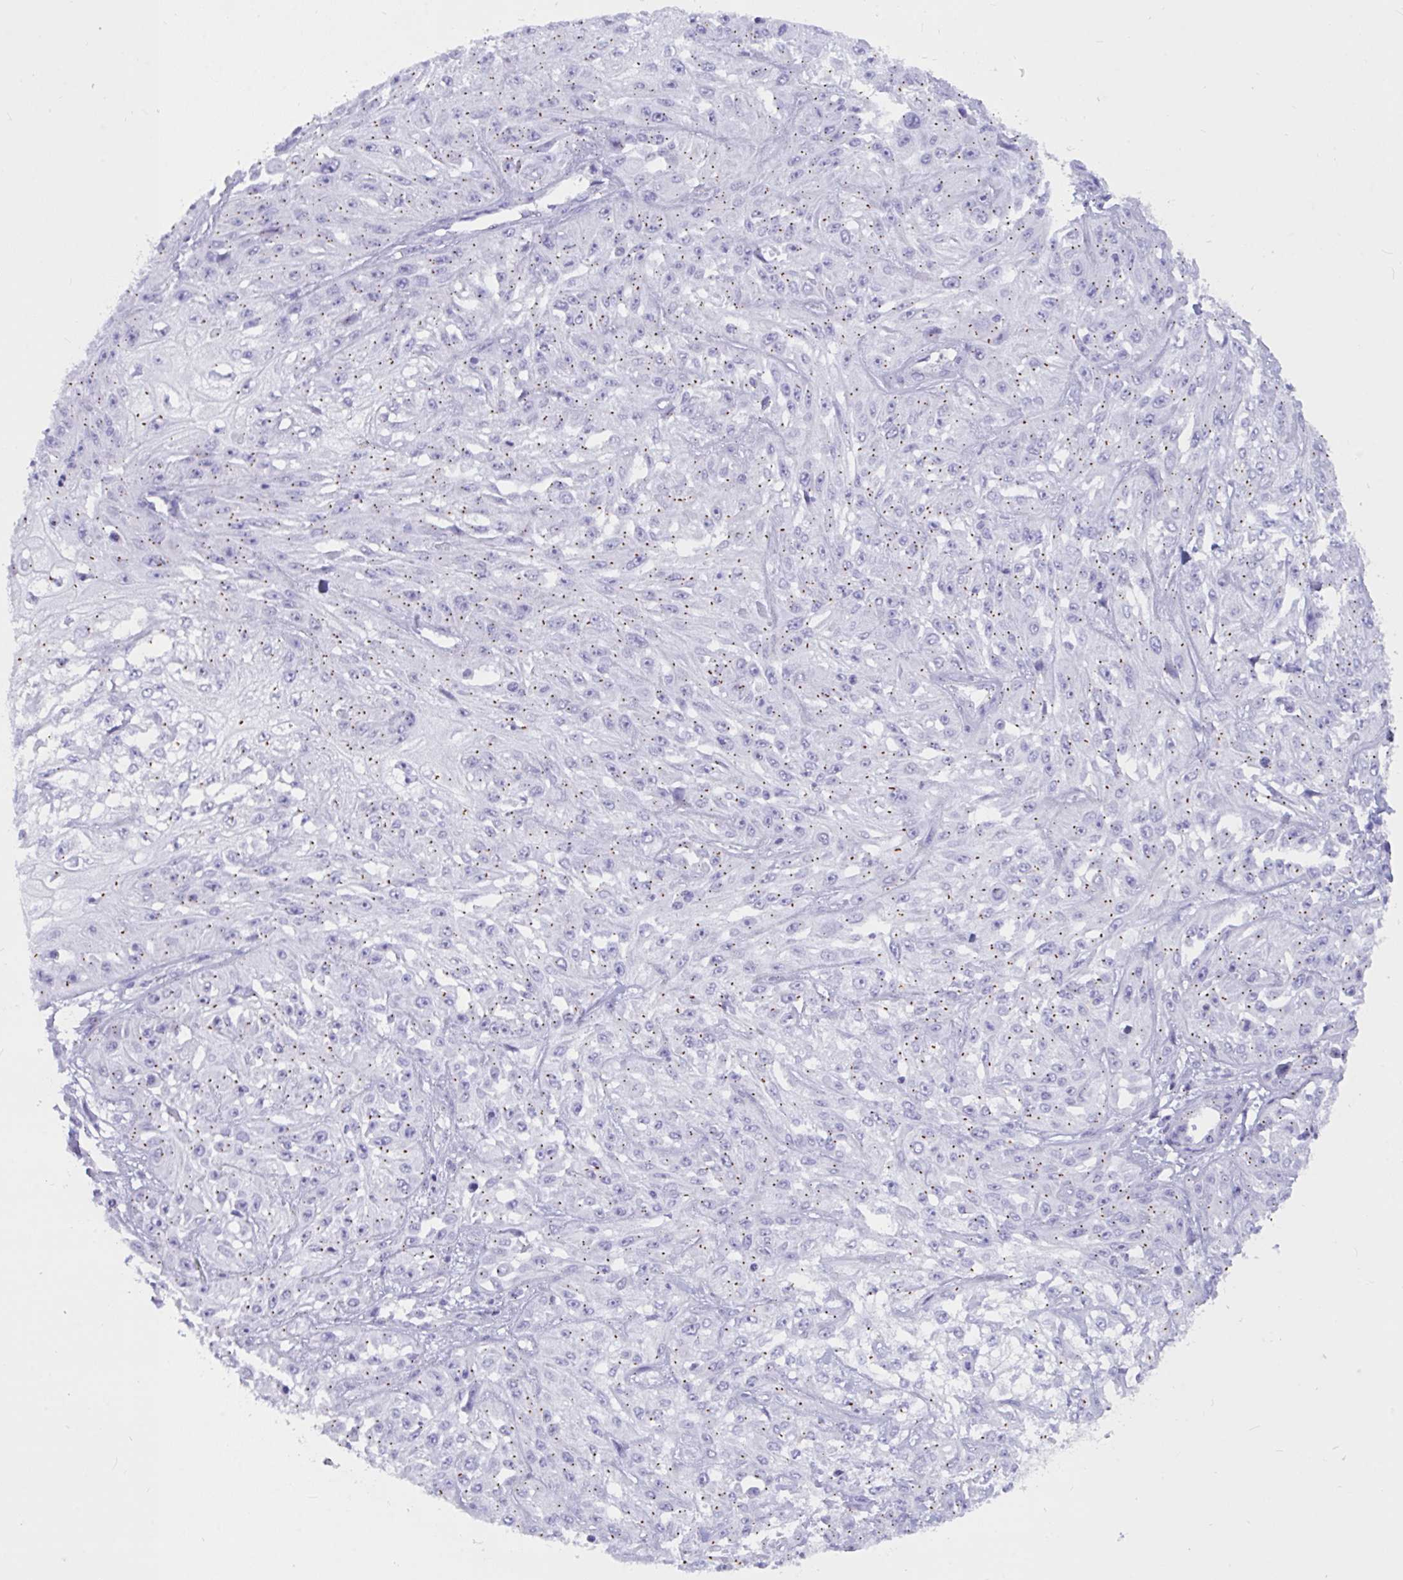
{"staining": {"intensity": "moderate", "quantity": "25%-75%", "location": "cytoplasmic/membranous"}, "tissue": "skin cancer", "cell_type": "Tumor cells", "image_type": "cancer", "snomed": [{"axis": "morphology", "description": "Squamous cell carcinoma, NOS"}, {"axis": "morphology", "description": "Squamous cell carcinoma, metastatic, NOS"}, {"axis": "topography", "description": "Skin"}, {"axis": "topography", "description": "Lymph node"}], "caption": "The micrograph exhibits a brown stain indicating the presence of a protein in the cytoplasmic/membranous of tumor cells in skin cancer (metastatic squamous cell carcinoma).", "gene": "RNASE3", "patient": {"sex": "male", "age": 75}}